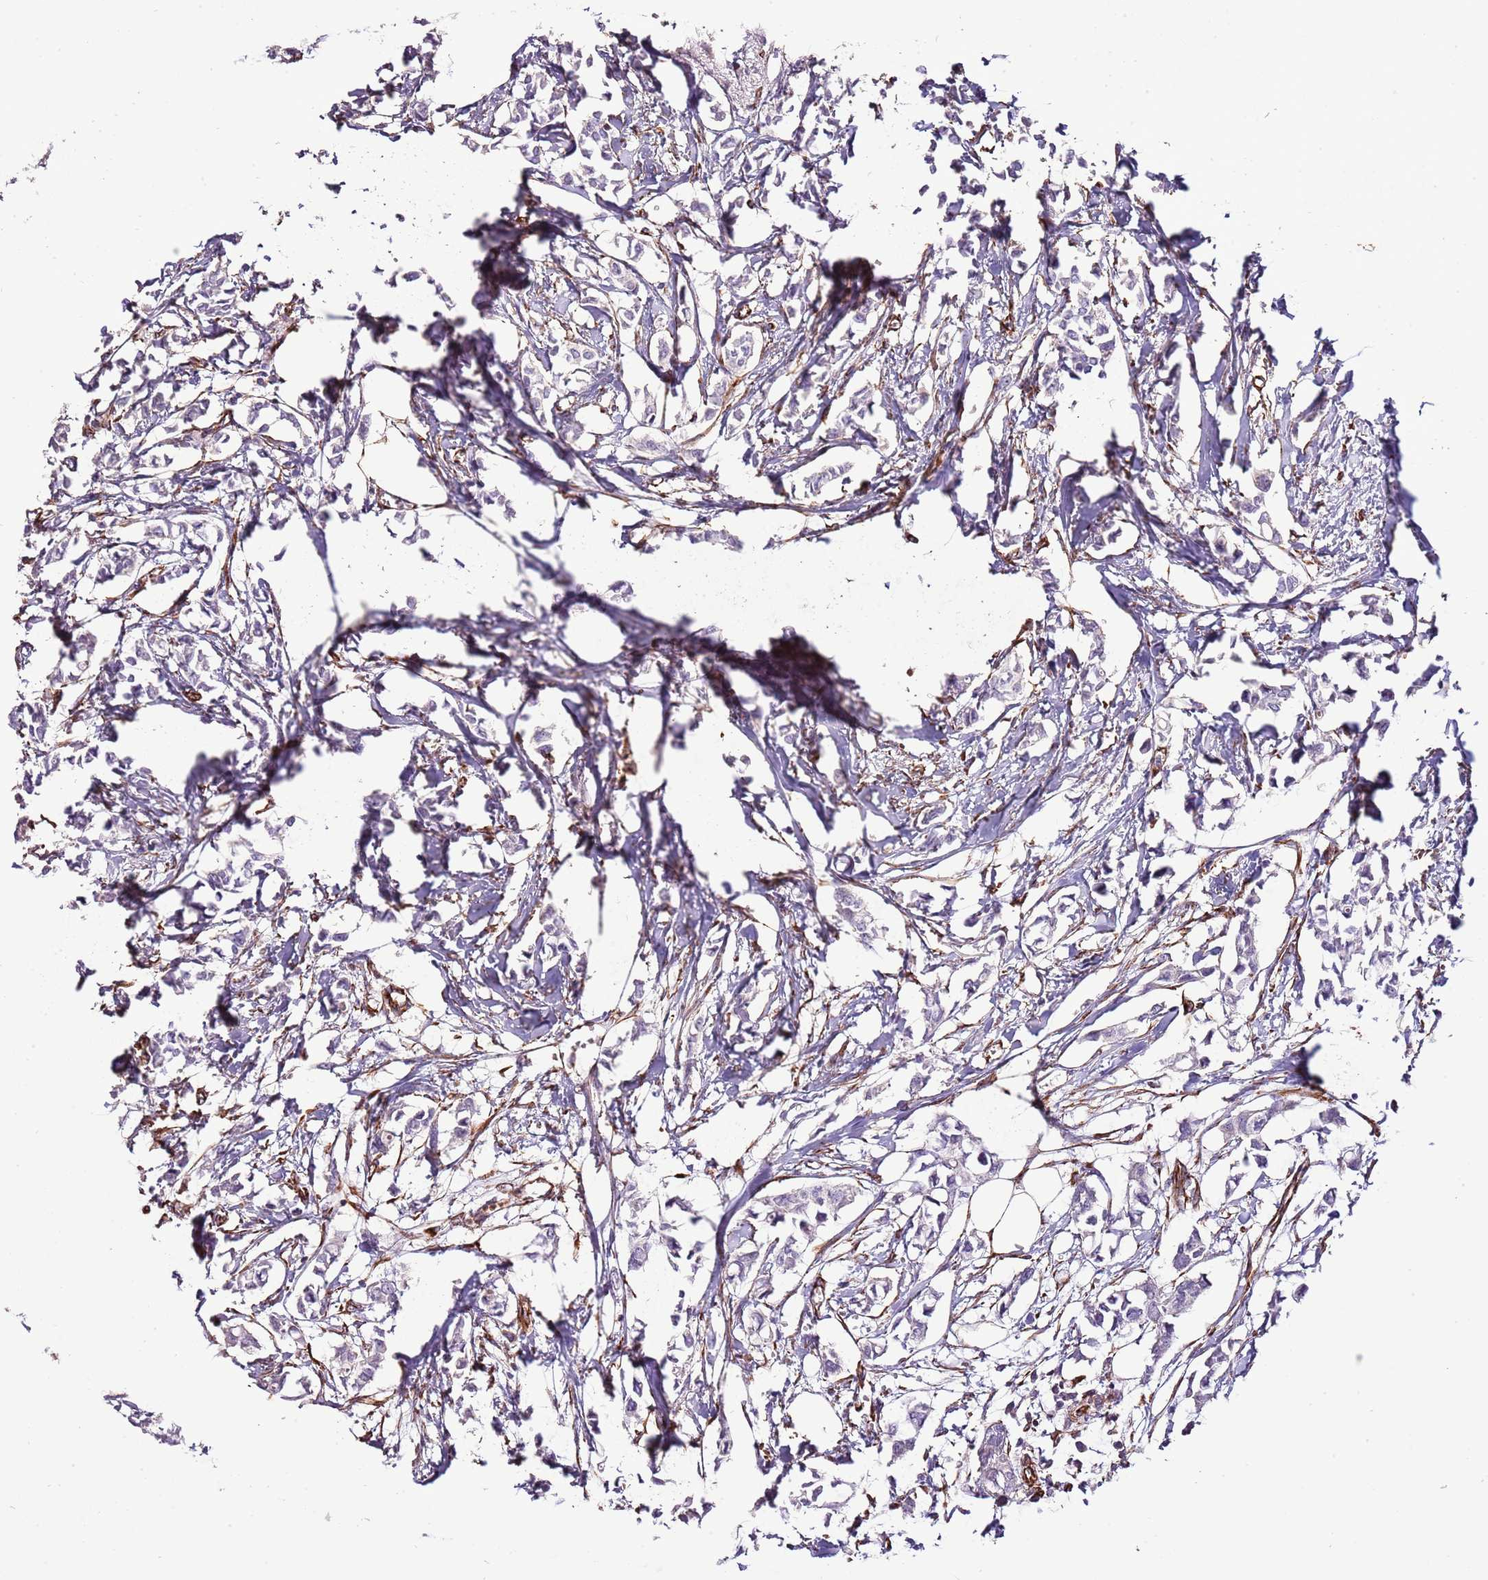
{"staining": {"intensity": "negative", "quantity": "none", "location": "none"}, "tissue": "breast cancer", "cell_type": "Tumor cells", "image_type": "cancer", "snomed": [{"axis": "morphology", "description": "Duct carcinoma"}, {"axis": "topography", "description": "Breast"}], "caption": "A histopathology image of breast invasive ductal carcinoma stained for a protein demonstrates no brown staining in tumor cells. (DAB immunohistochemistry (IHC), high magnification).", "gene": "ZNF786", "patient": {"sex": "female", "age": 41}}